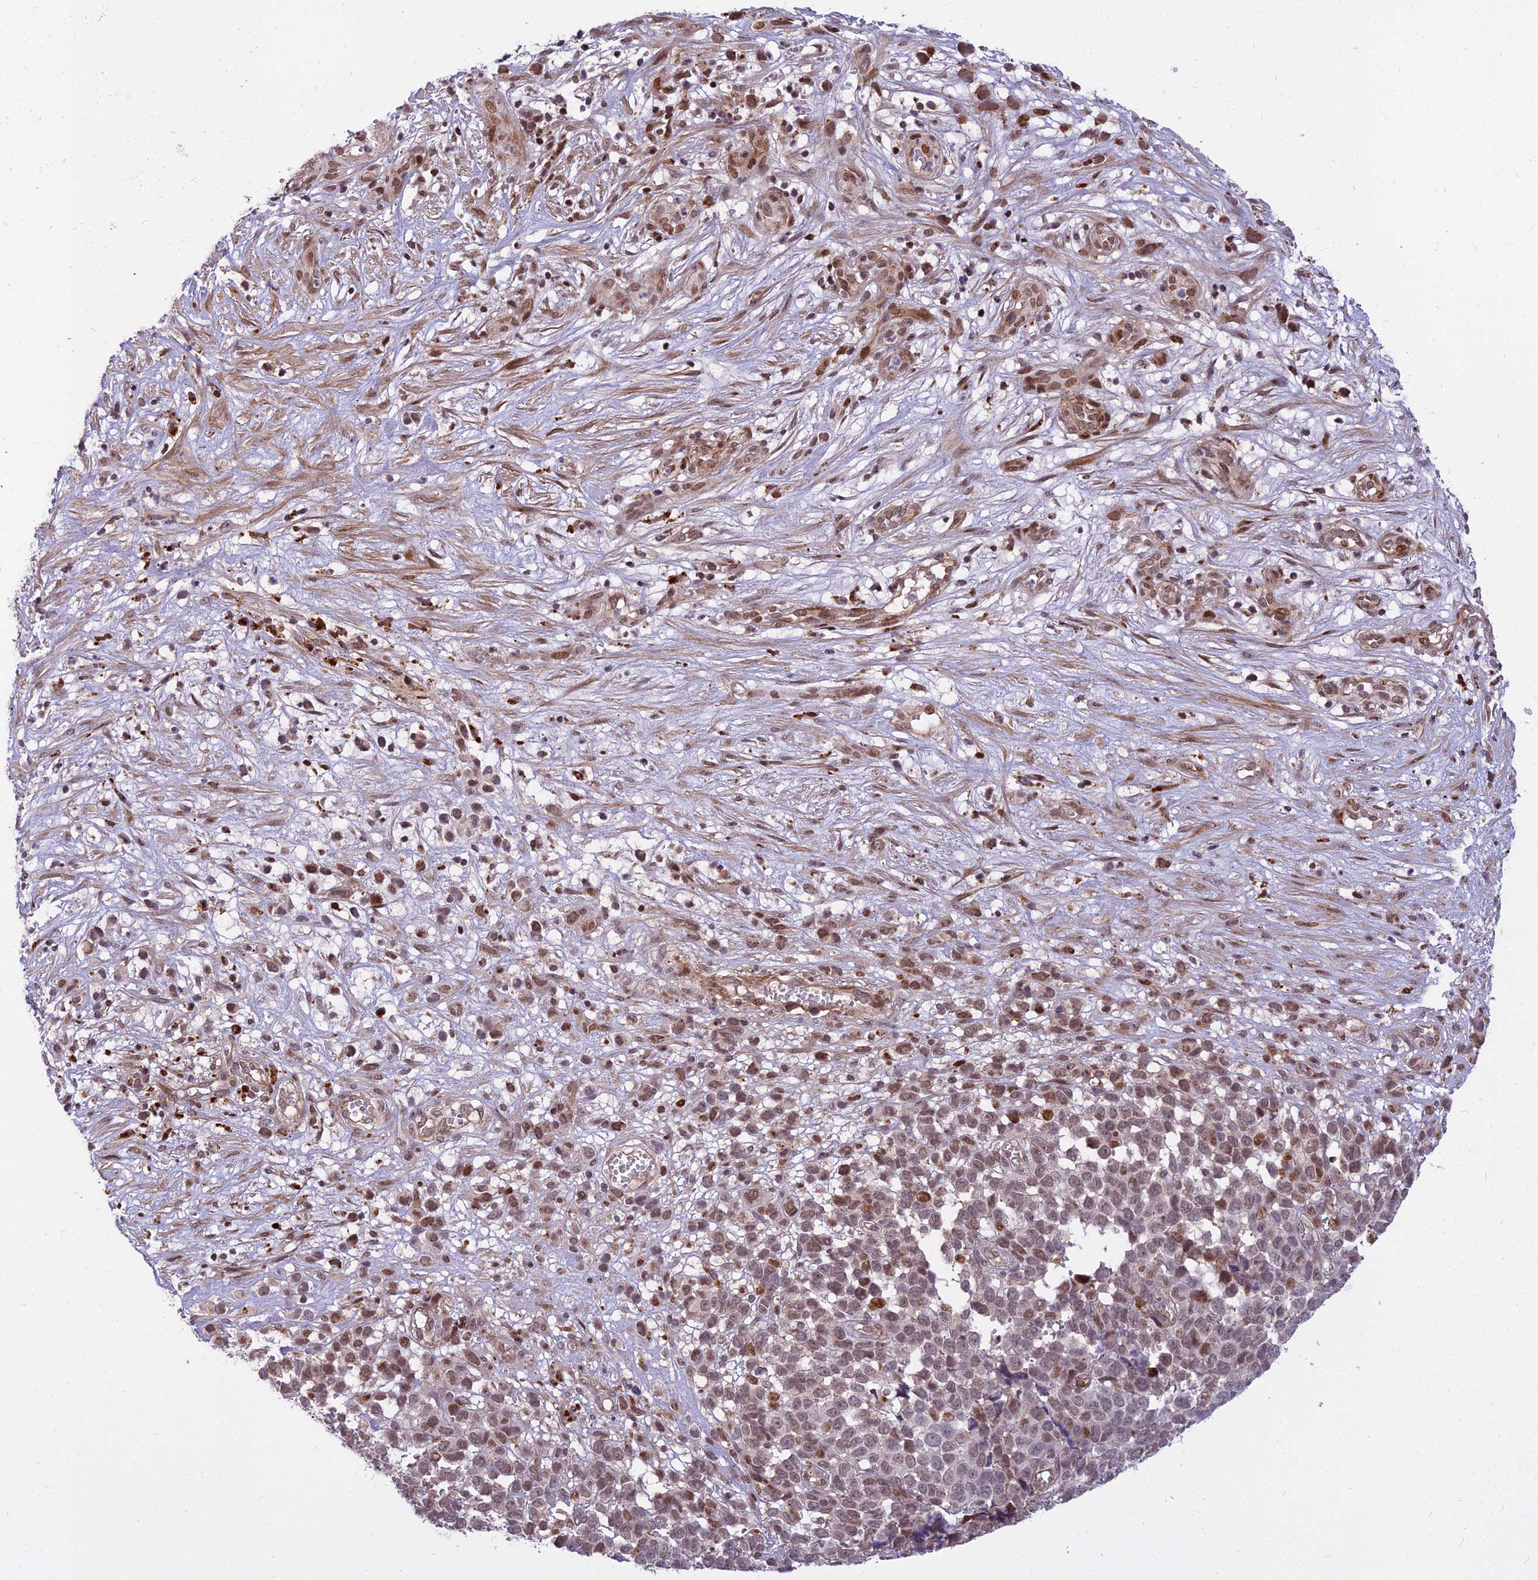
{"staining": {"intensity": "moderate", "quantity": "<25%", "location": "nuclear"}, "tissue": "melanoma", "cell_type": "Tumor cells", "image_type": "cancer", "snomed": [{"axis": "morphology", "description": "Malignant melanoma, NOS"}, {"axis": "topography", "description": "Nose, NOS"}], "caption": "Melanoma was stained to show a protein in brown. There is low levels of moderate nuclear staining in approximately <25% of tumor cells.", "gene": "GLYATL3", "patient": {"sex": "female", "age": 48}}